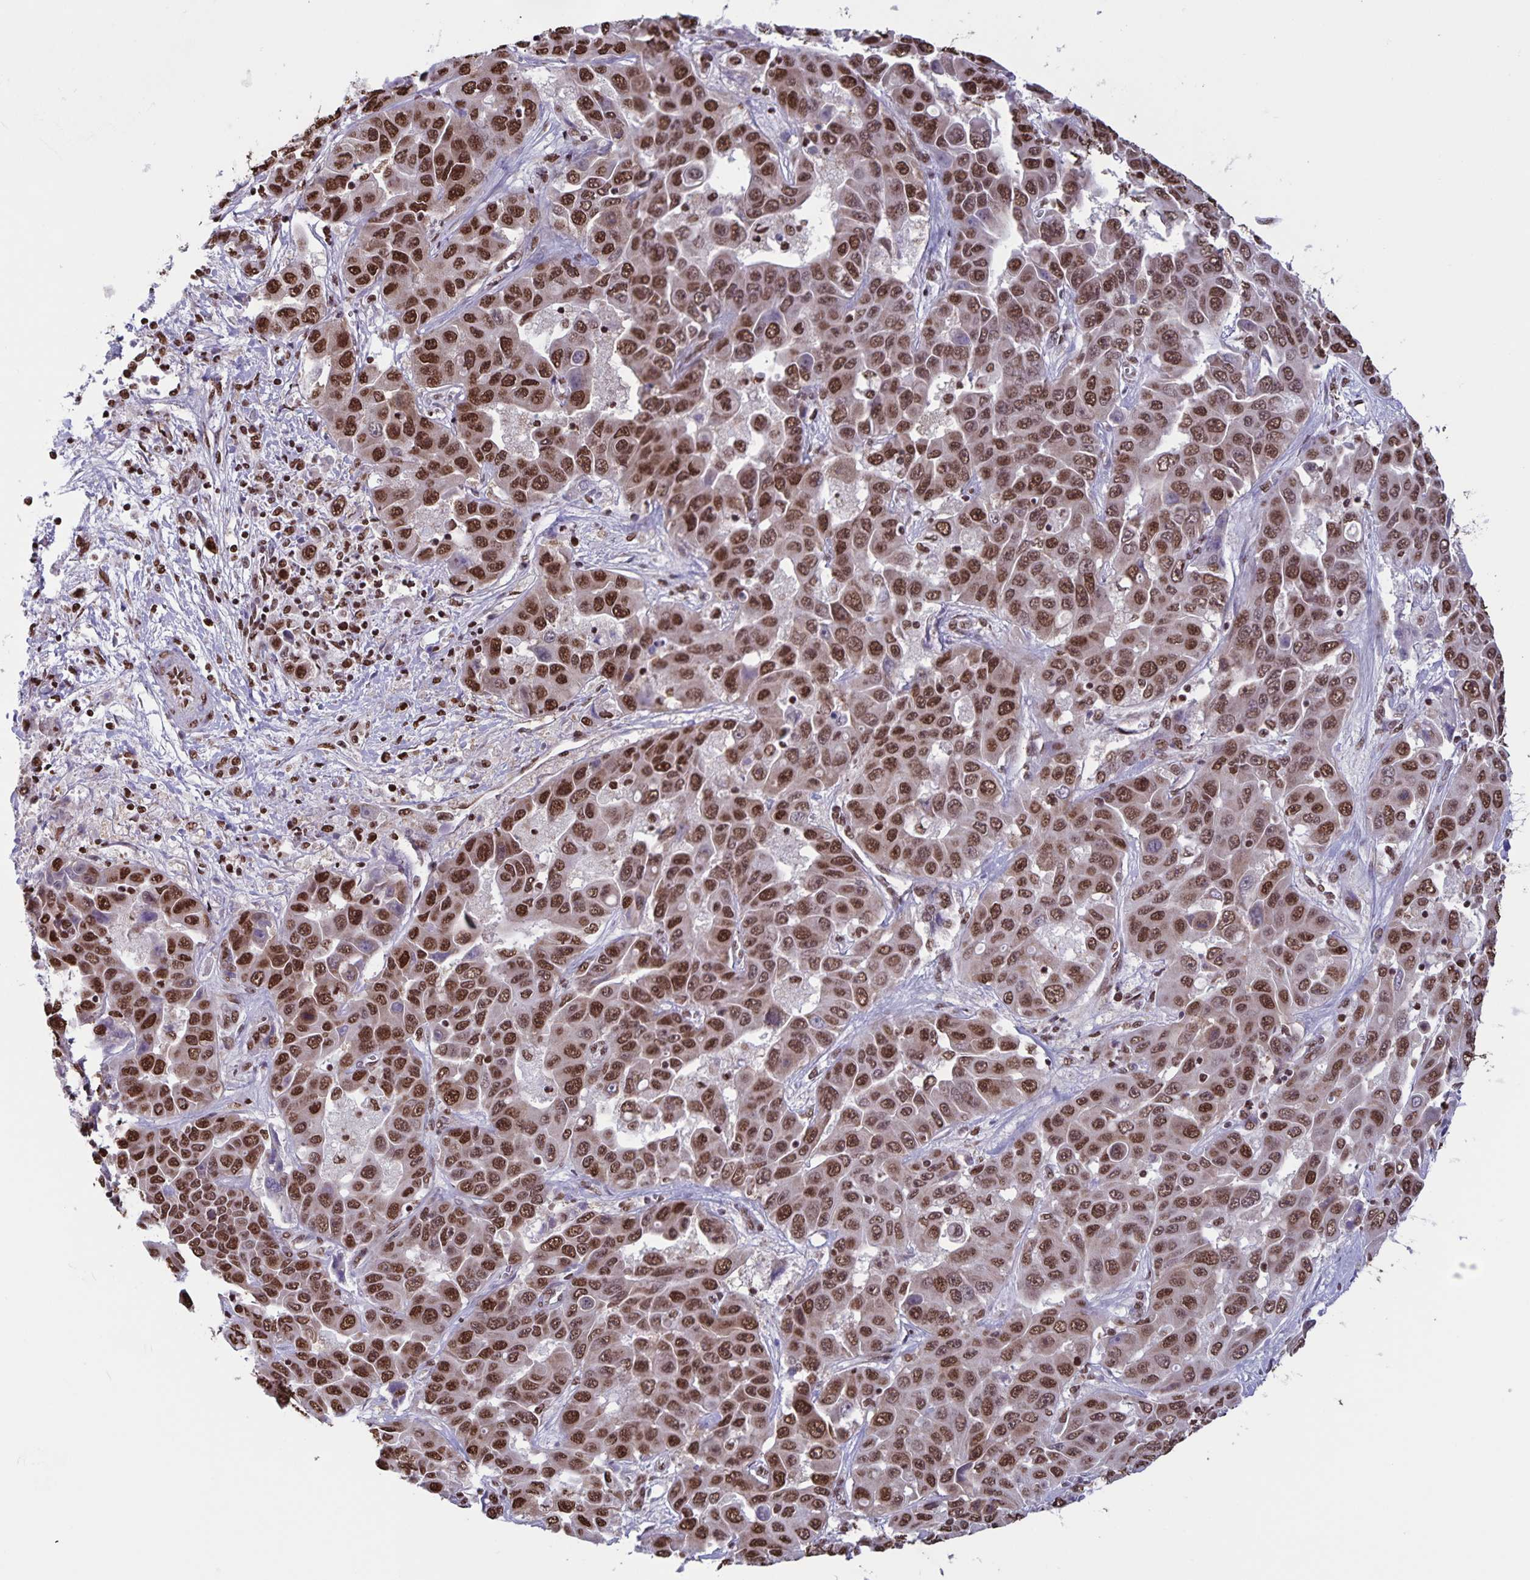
{"staining": {"intensity": "moderate", "quantity": ">75%", "location": "nuclear"}, "tissue": "liver cancer", "cell_type": "Tumor cells", "image_type": "cancer", "snomed": [{"axis": "morphology", "description": "Cholangiocarcinoma"}, {"axis": "topography", "description": "Liver"}], "caption": "A micrograph of liver cholangiocarcinoma stained for a protein displays moderate nuclear brown staining in tumor cells.", "gene": "DUT", "patient": {"sex": "female", "age": 52}}